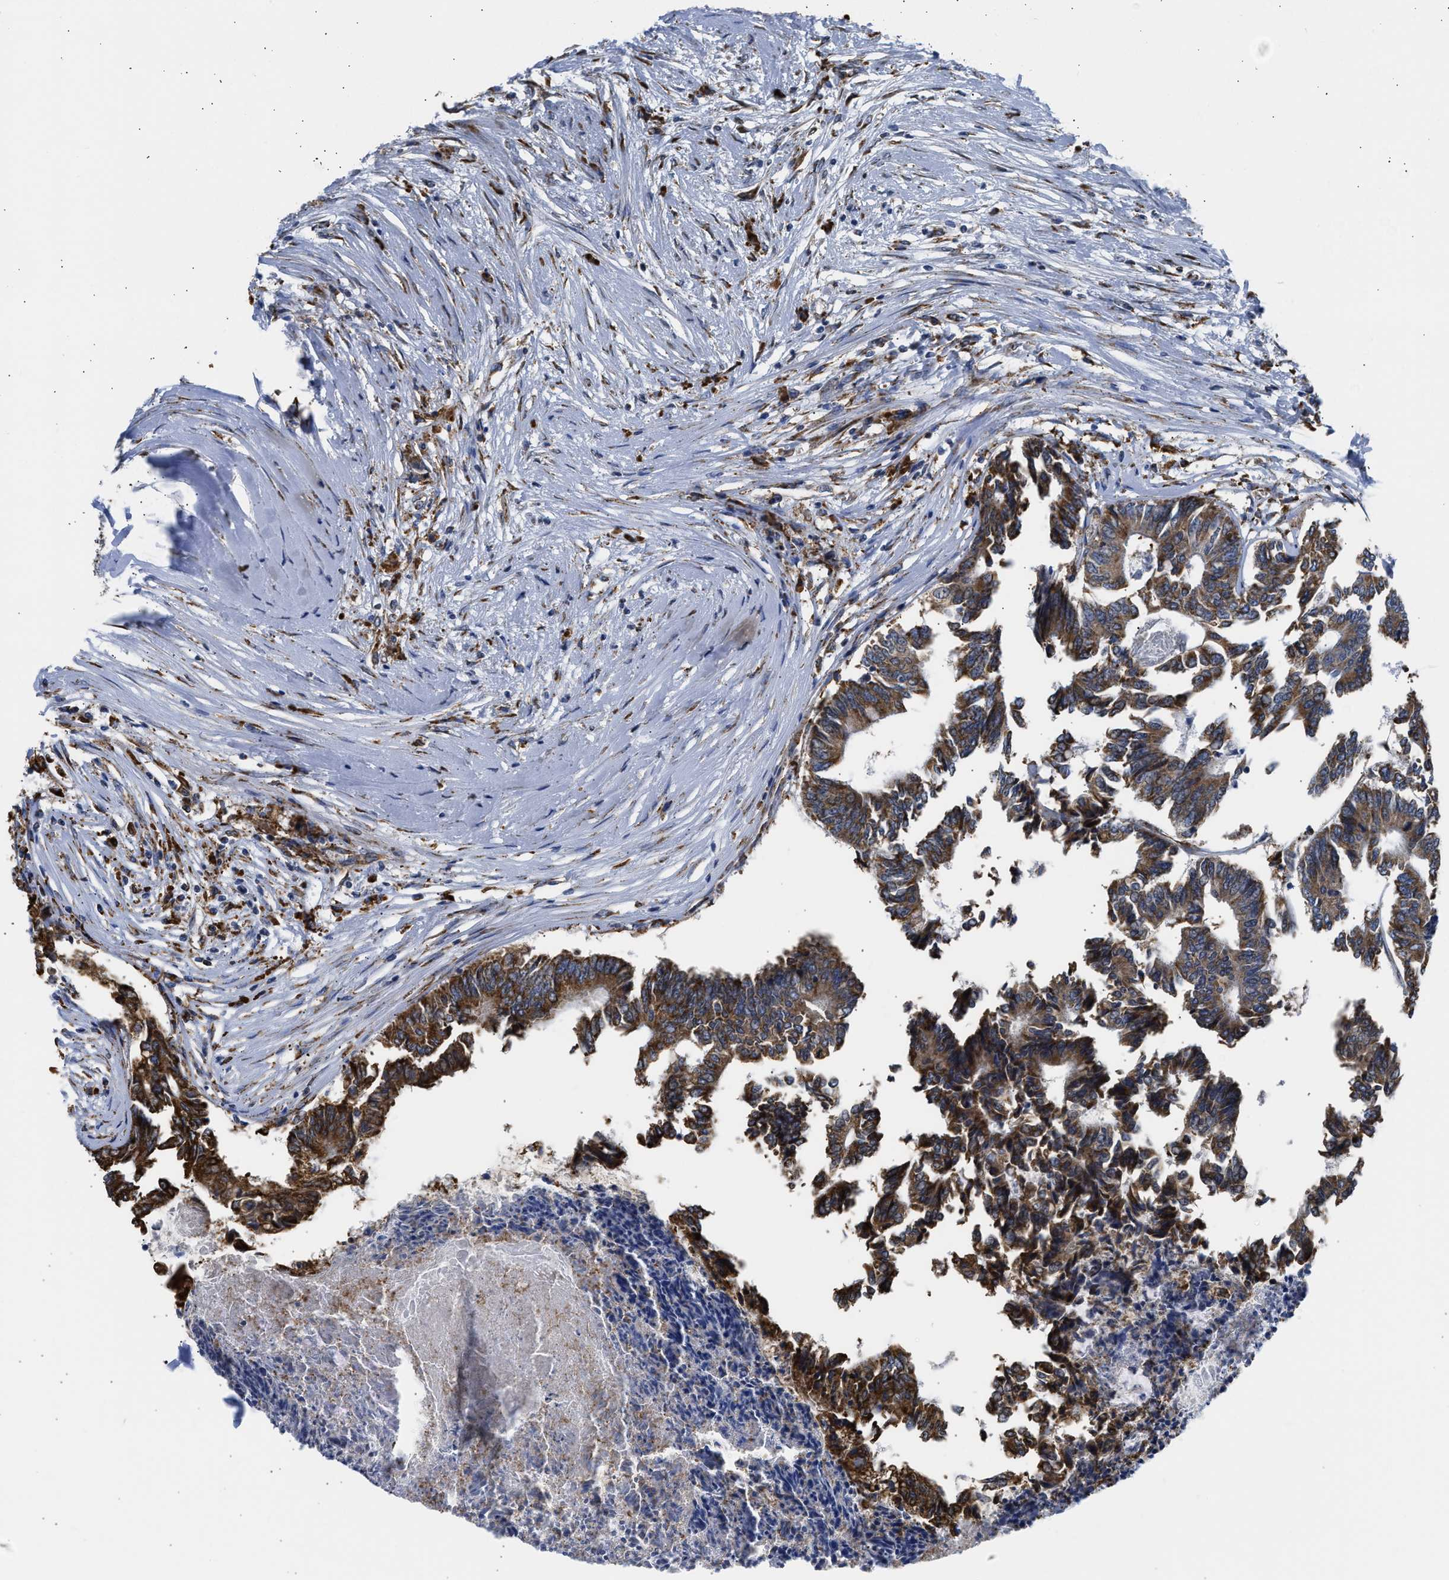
{"staining": {"intensity": "strong", "quantity": ">75%", "location": "cytoplasmic/membranous"}, "tissue": "colorectal cancer", "cell_type": "Tumor cells", "image_type": "cancer", "snomed": [{"axis": "morphology", "description": "Adenocarcinoma, NOS"}, {"axis": "topography", "description": "Rectum"}], "caption": "Immunohistochemistry (IHC) (DAB) staining of colorectal adenocarcinoma reveals strong cytoplasmic/membranous protein positivity in approximately >75% of tumor cells.", "gene": "CYCS", "patient": {"sex": "male", "age": 63}}